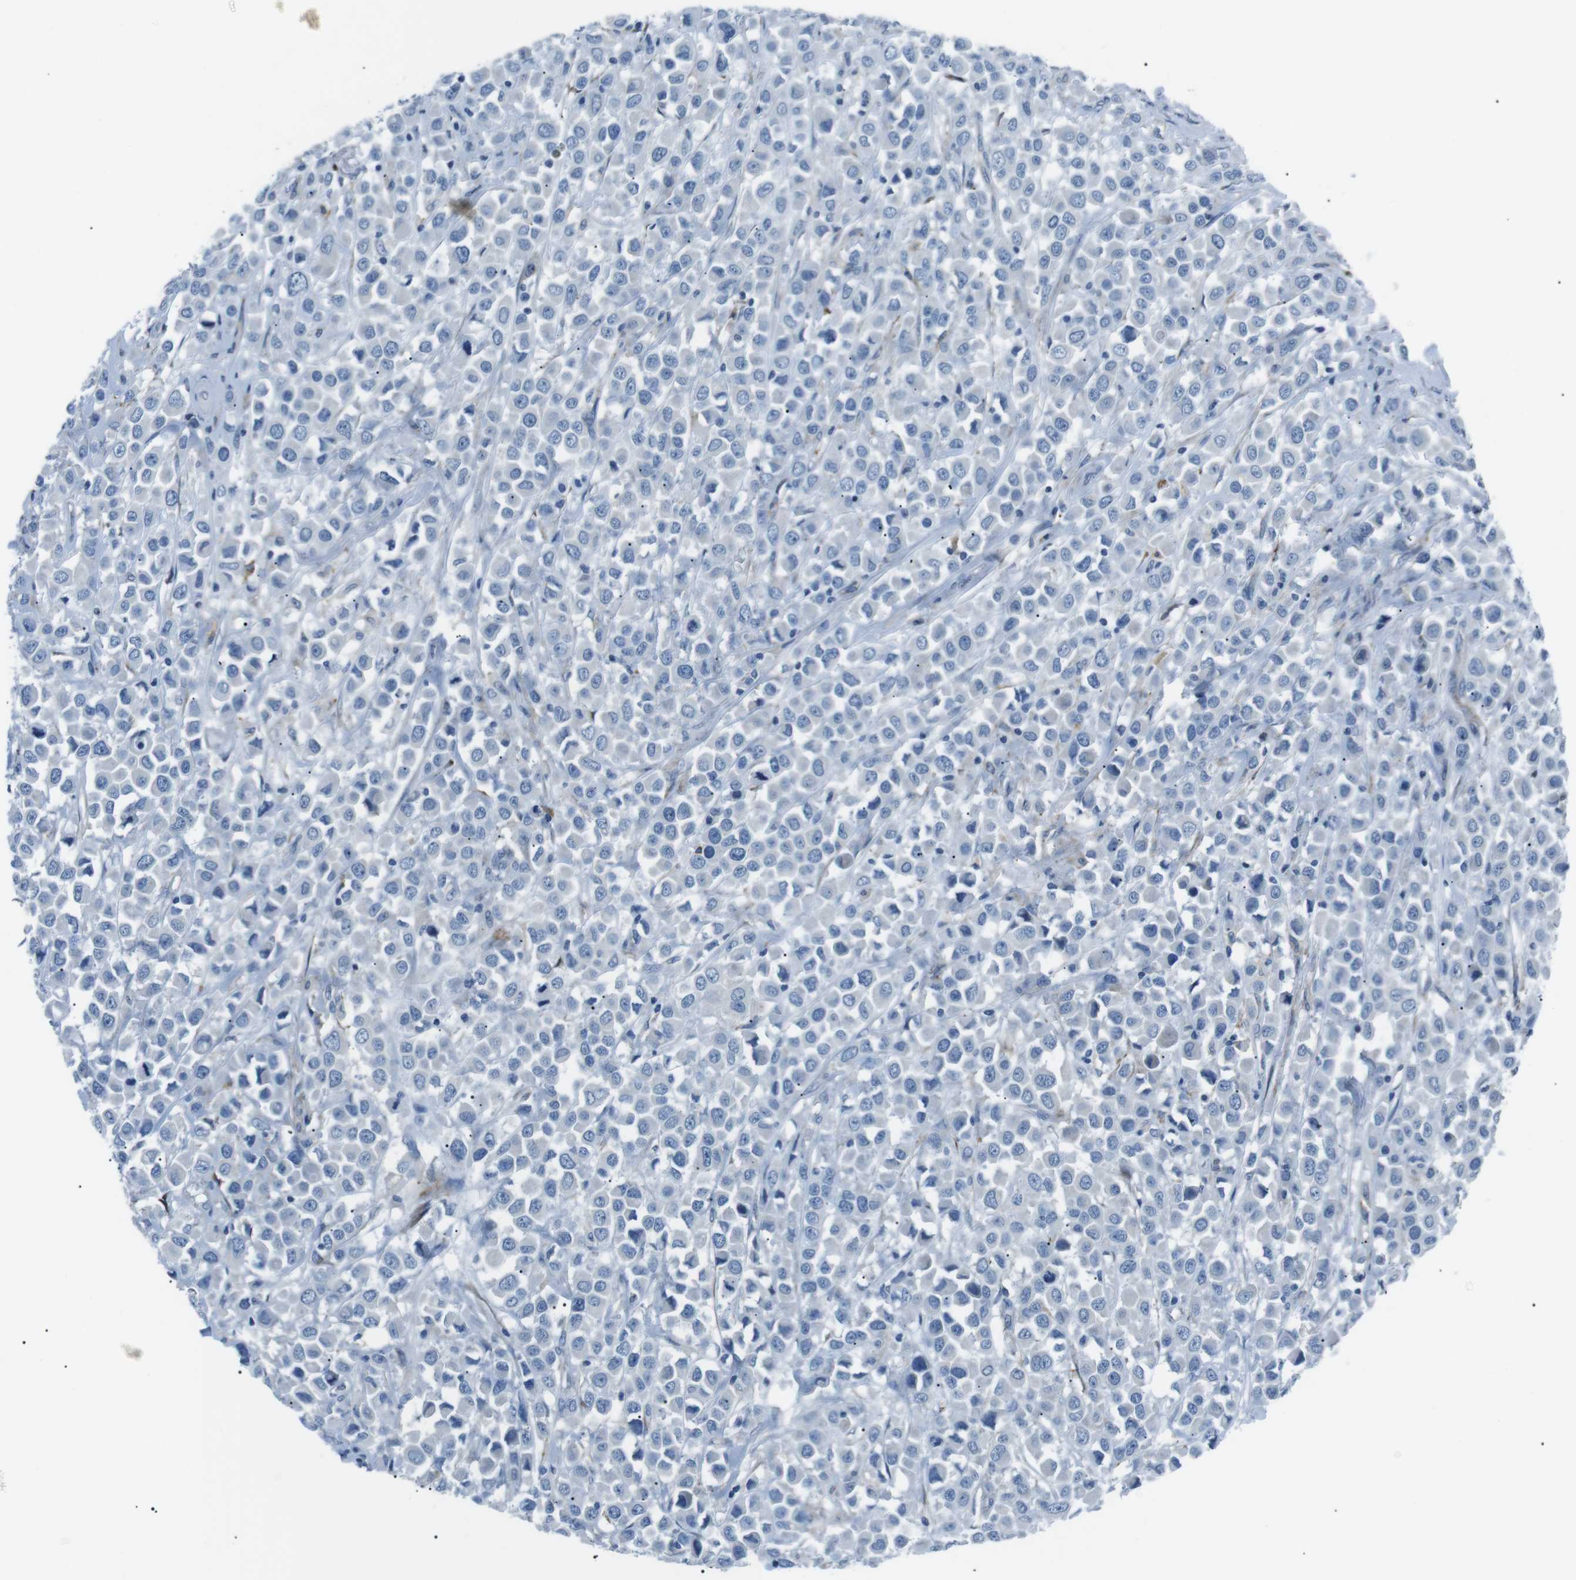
{"staining": {"intensity": "negative", "quantity": "none", "location": "none"}, "tissue": "breast cancer", "cell_type": "Tumor cells", "image_type": "cancer", "snomed": [{"axis": "morphology", "description": "Duct carcinoma"}, {"axis": "topography", "description": "Breast"}], "caption": "Immunohistochemistry (IHC) image of human breast cancer stained for a protein (brown), which exhibits no expression in tumor cells. (Stains: DAB immunohistochemistry (IHC) with hematoxylin counter stain, Microscopy: brightfield microscopy at high magnification).", "gene": "CSF2RA", "patient": {"sex": "female", "age": 61}}